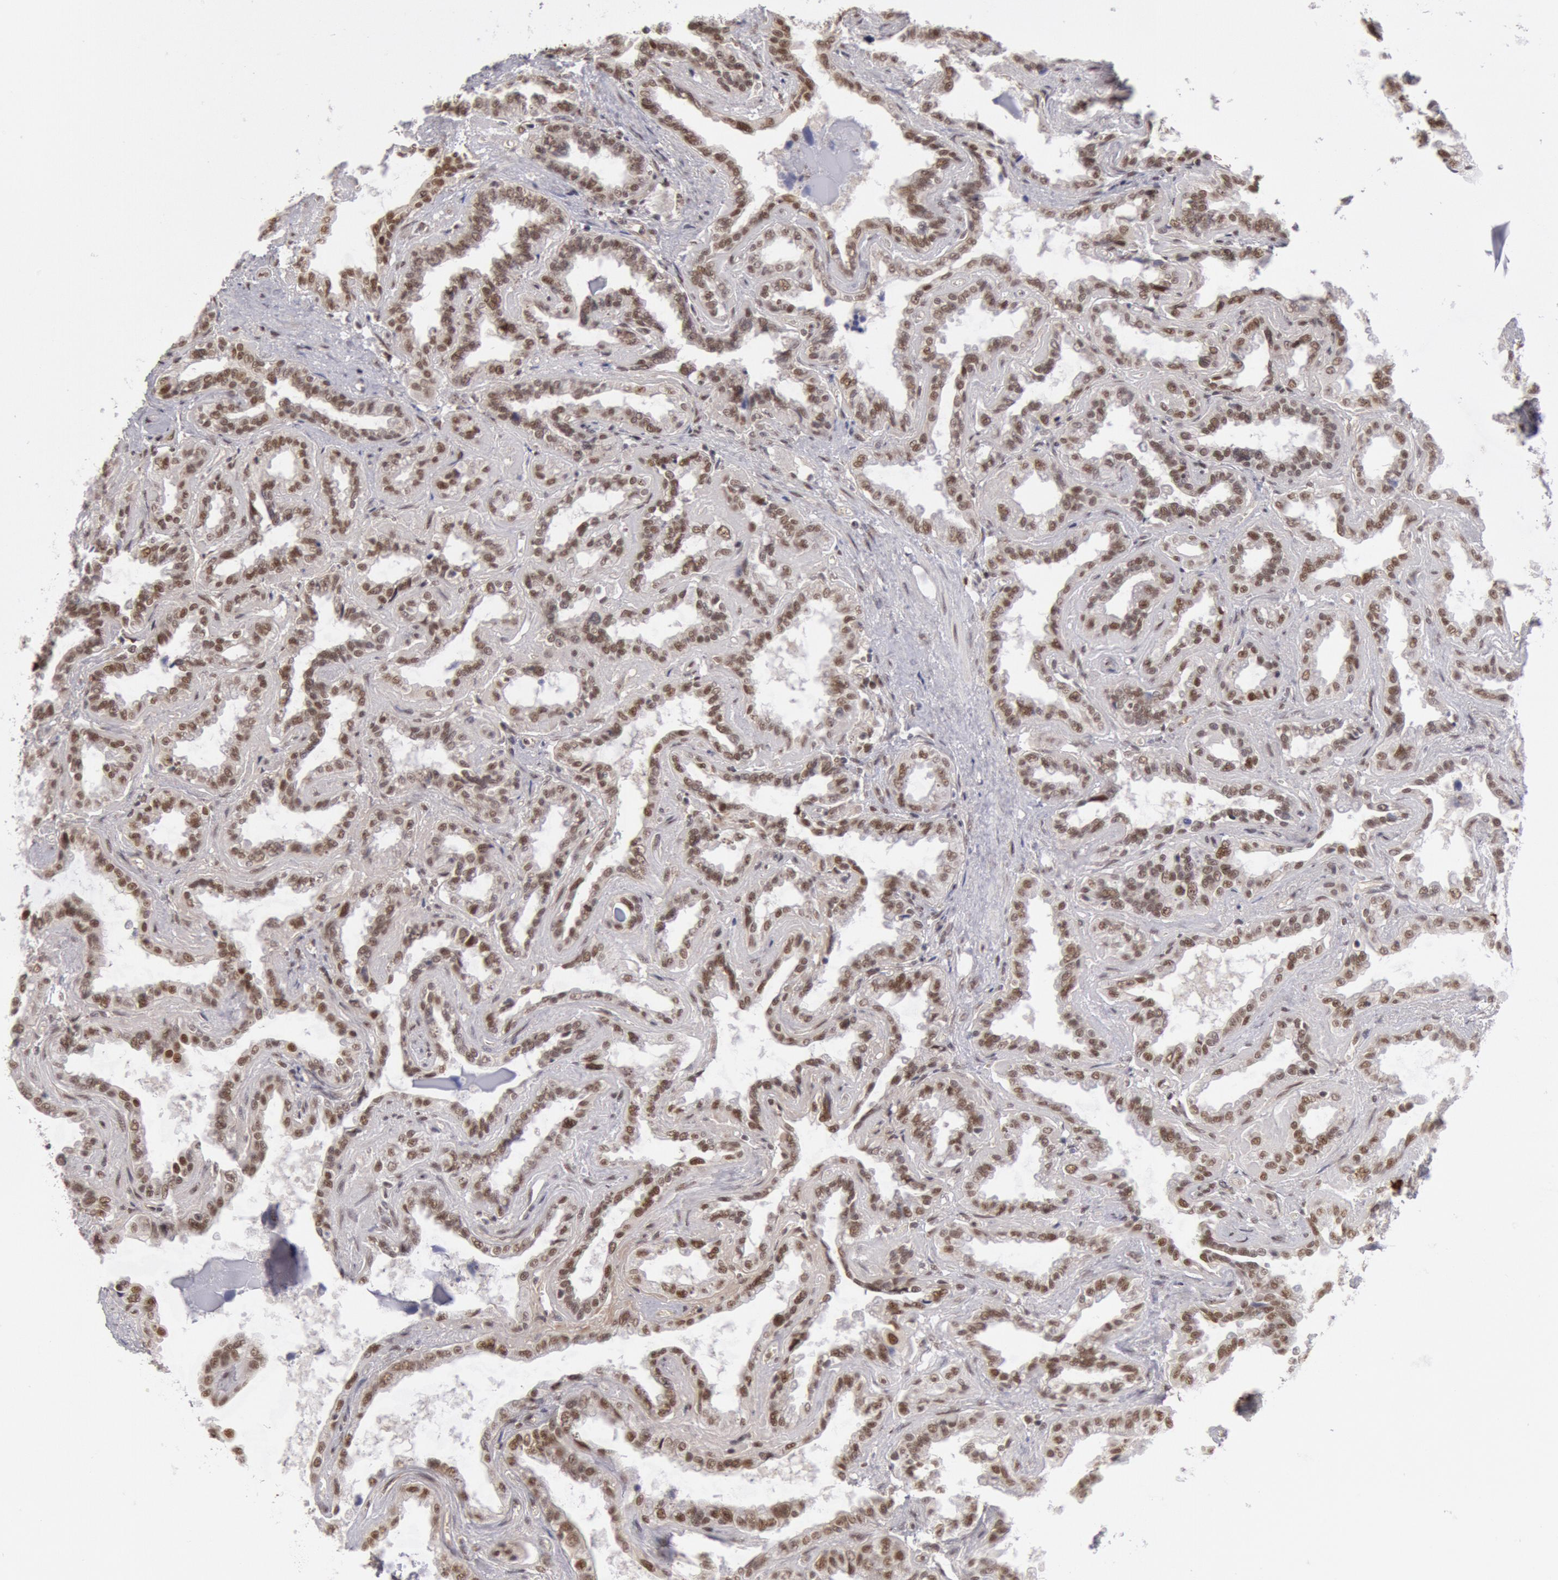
{"staining": {"intensity": "moderate", "quantity": ">75%", "location": "nuclear"}, "tissue": "seminal vesicle", "cell_type": "Glandular cells", "image_type": "normal", "snomed": [{"axis": "morphology", "description": "Normal tissue, NOS"}, {"axis": "morphology", "description": "Inflammation, NOS"}, {"axis": "topography", "description": "Urinary bladder"}, {"axis": "topography", "description": "Prostate"}, {"axis": "topography", "description": "Seminal veicle"}], "caption": "Immunohistochemistry (DAB (3,3'-diaminobenzidine)) staining of normal seminal vesicle shows moderate nuclear protein expression in approximately >75% of glandular cells. Using DAB (3,3'-diaminobenzidine) (brown) and hematoxylin (blue) stains, captured at high magnification using brightfield microscopy.", "gene": "PPP4R3B", "patient": {"sex": "male", "age": 82}}